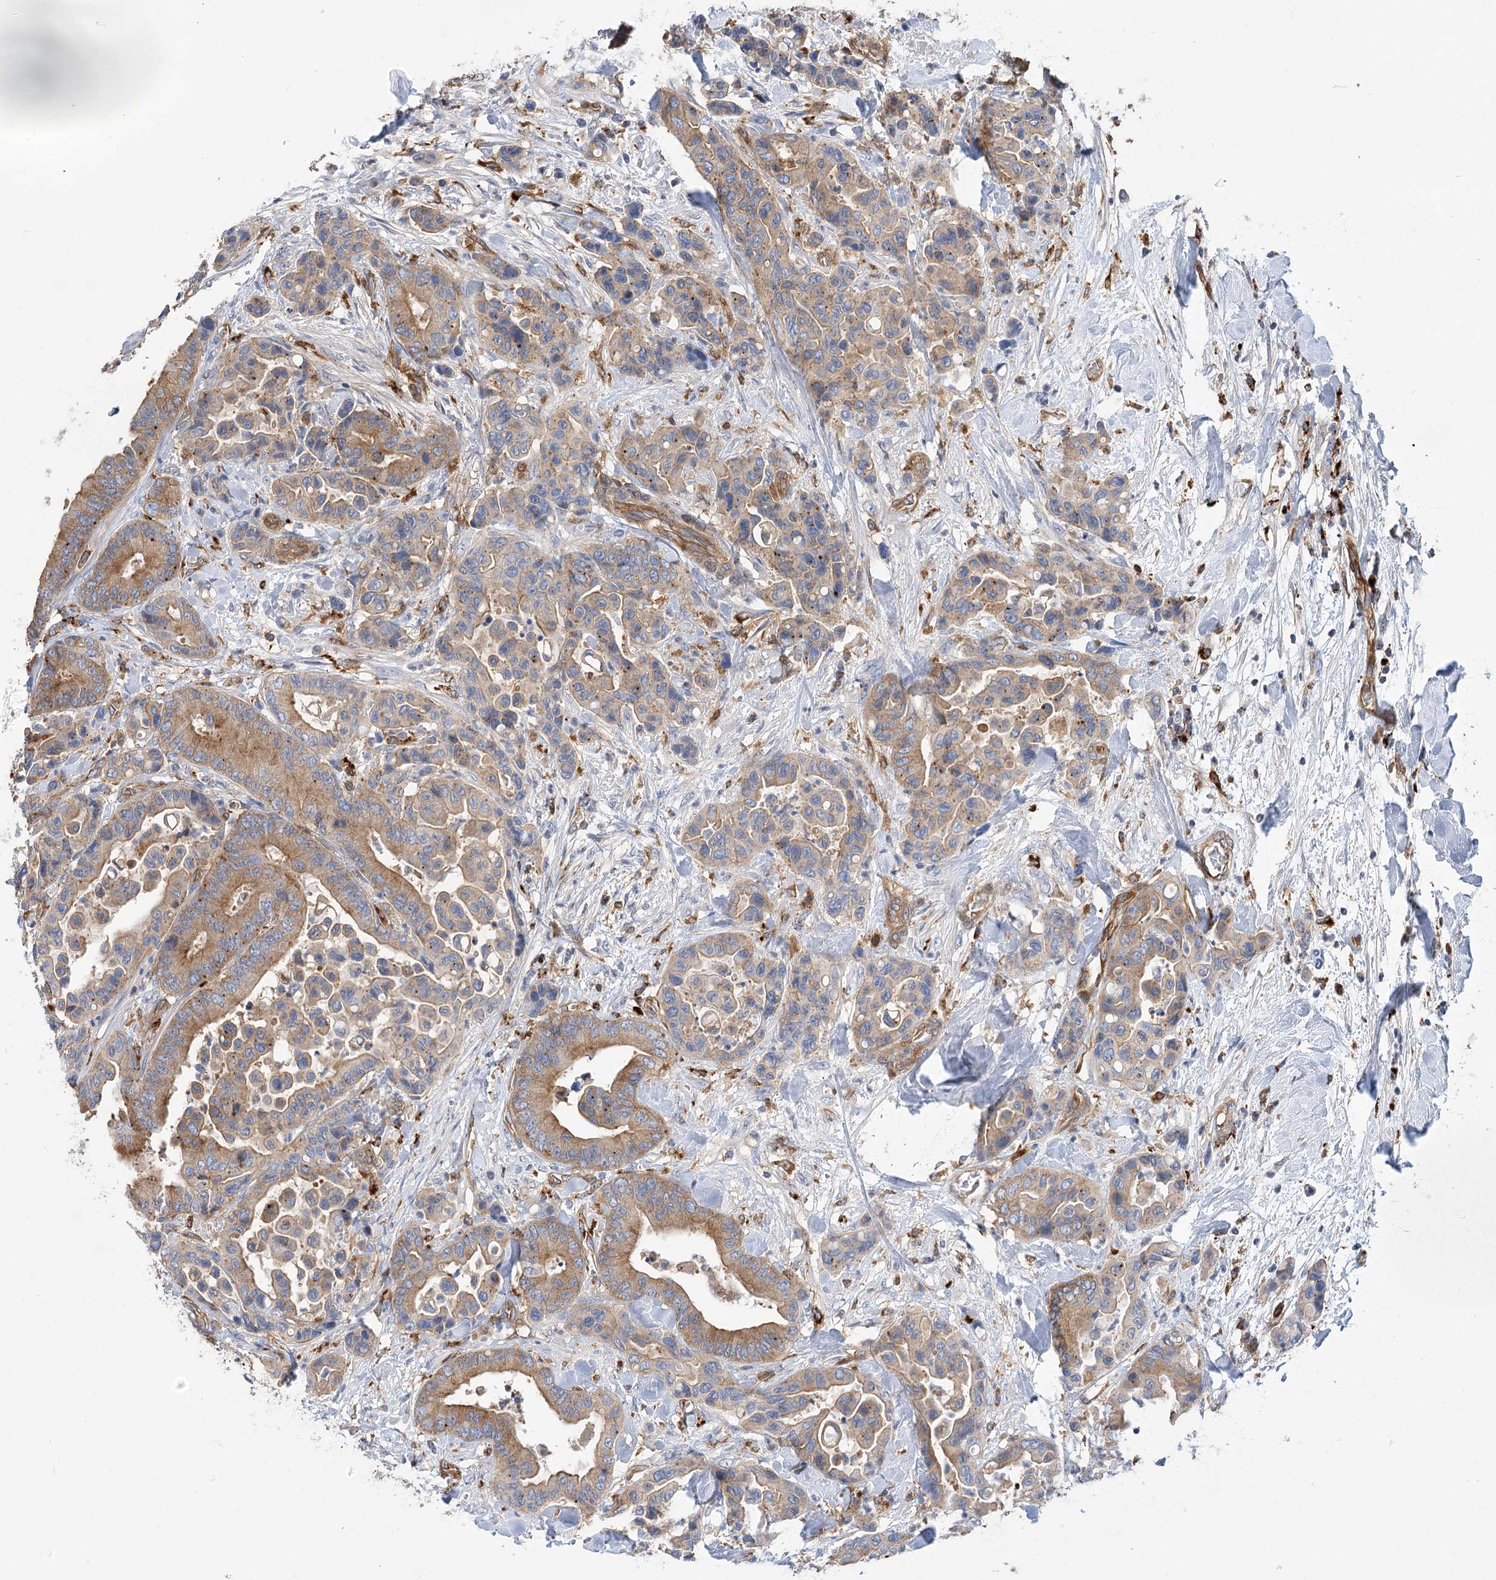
{"staining": {"intensity": "moderate", "quantity": ">75%", "location": "cytoplasmic/membranous"}, "tissue": "colorectal cancer", "cell_type": "Tumor cells", "image_type": "cancer", "snomed": [{"axis": "morphology", "description": "Normal tissue, NOS"}, {"axis": "morphology", "description": "Adenocarcinoma, NOS"}, {"axis": "topography", "description": "Colon"}], "caption": "Adenocarcinoma (colorectal) stained with a brown dye reveals moderate cytoplasmic/membranous positive staining in about >75% of tumor cells.", "gene": "GUSB", "patient": {"sex": "male", "age": 82}}